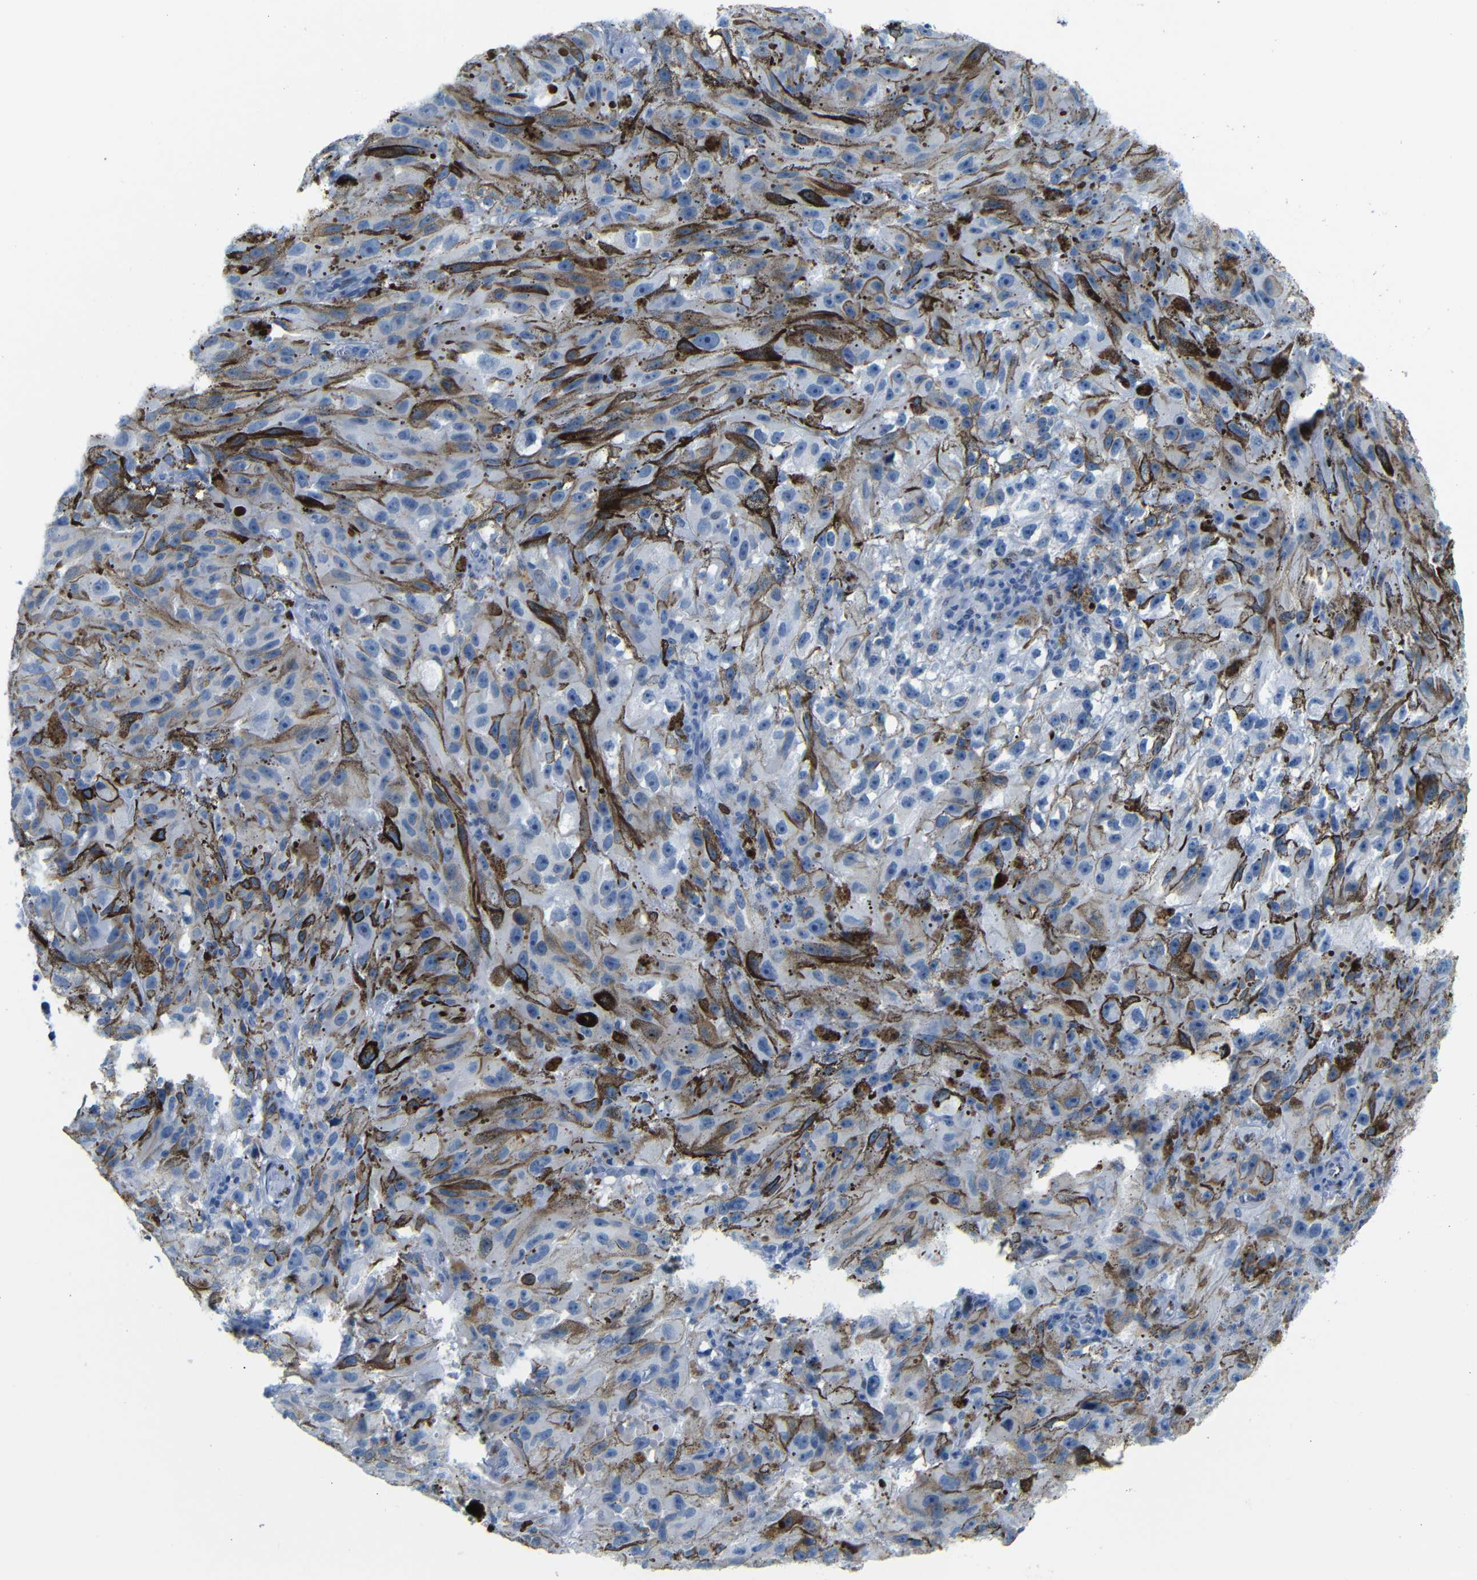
{"staining": {"intensity": "negative", "quantity": "none", "location": "none"}, "tissue": "melanoma", "cell_type": "Tumor cells", "image_type": "cancer", "snomed": [{"axis": "morphology", "description": "Malignant melanoma, NOS"}, {"axis": "topography", "description": "Skin"}], "caption": "Tumor cells show no significant protein positivity in melanoma.", "gene": "NPIPB15", "patient": {"sex": "female", "age": 104}}